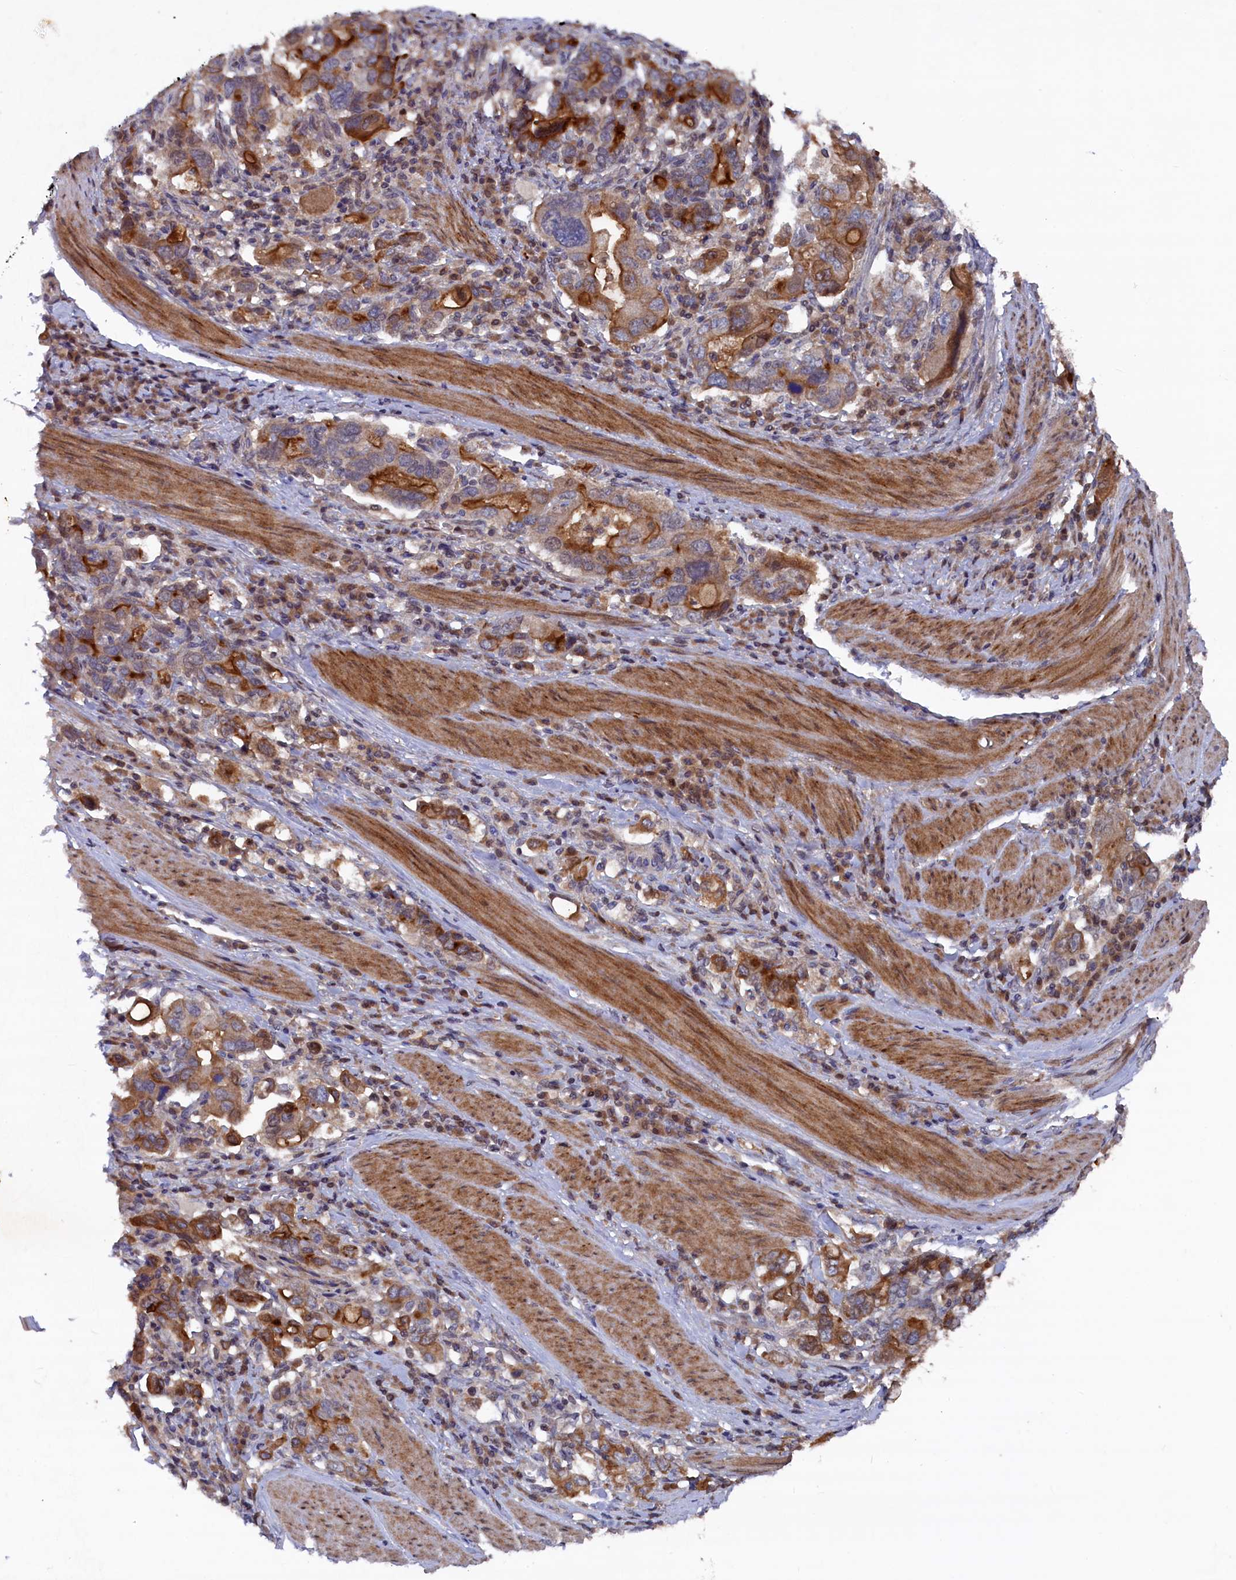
{"staining": {"intensity": "strong", "quantity": "25%-75%", "location": "cytoplasmic/membranous"}, "tissue": "stomach cancer", "cell_type": "Tumor cells", "image_type": "cancer", "snomed": [{"axis": "morphology", "description": "Adenocarcinoma, NOS"}, {"axis": "topography", "description": "Stomach, upper"}, {"axis": "topography", "description": "Stomach"}], "caption": "The image exhibits a brown stain indicating the presence of a protein in the cytoplasmic/membranous of tumor cells in stomach cancer. (DAB IHC, brown staining for protein, blue staining for nuclei).", "gene": "TMC5", "patient": {"sex": "male", "age": 62}}